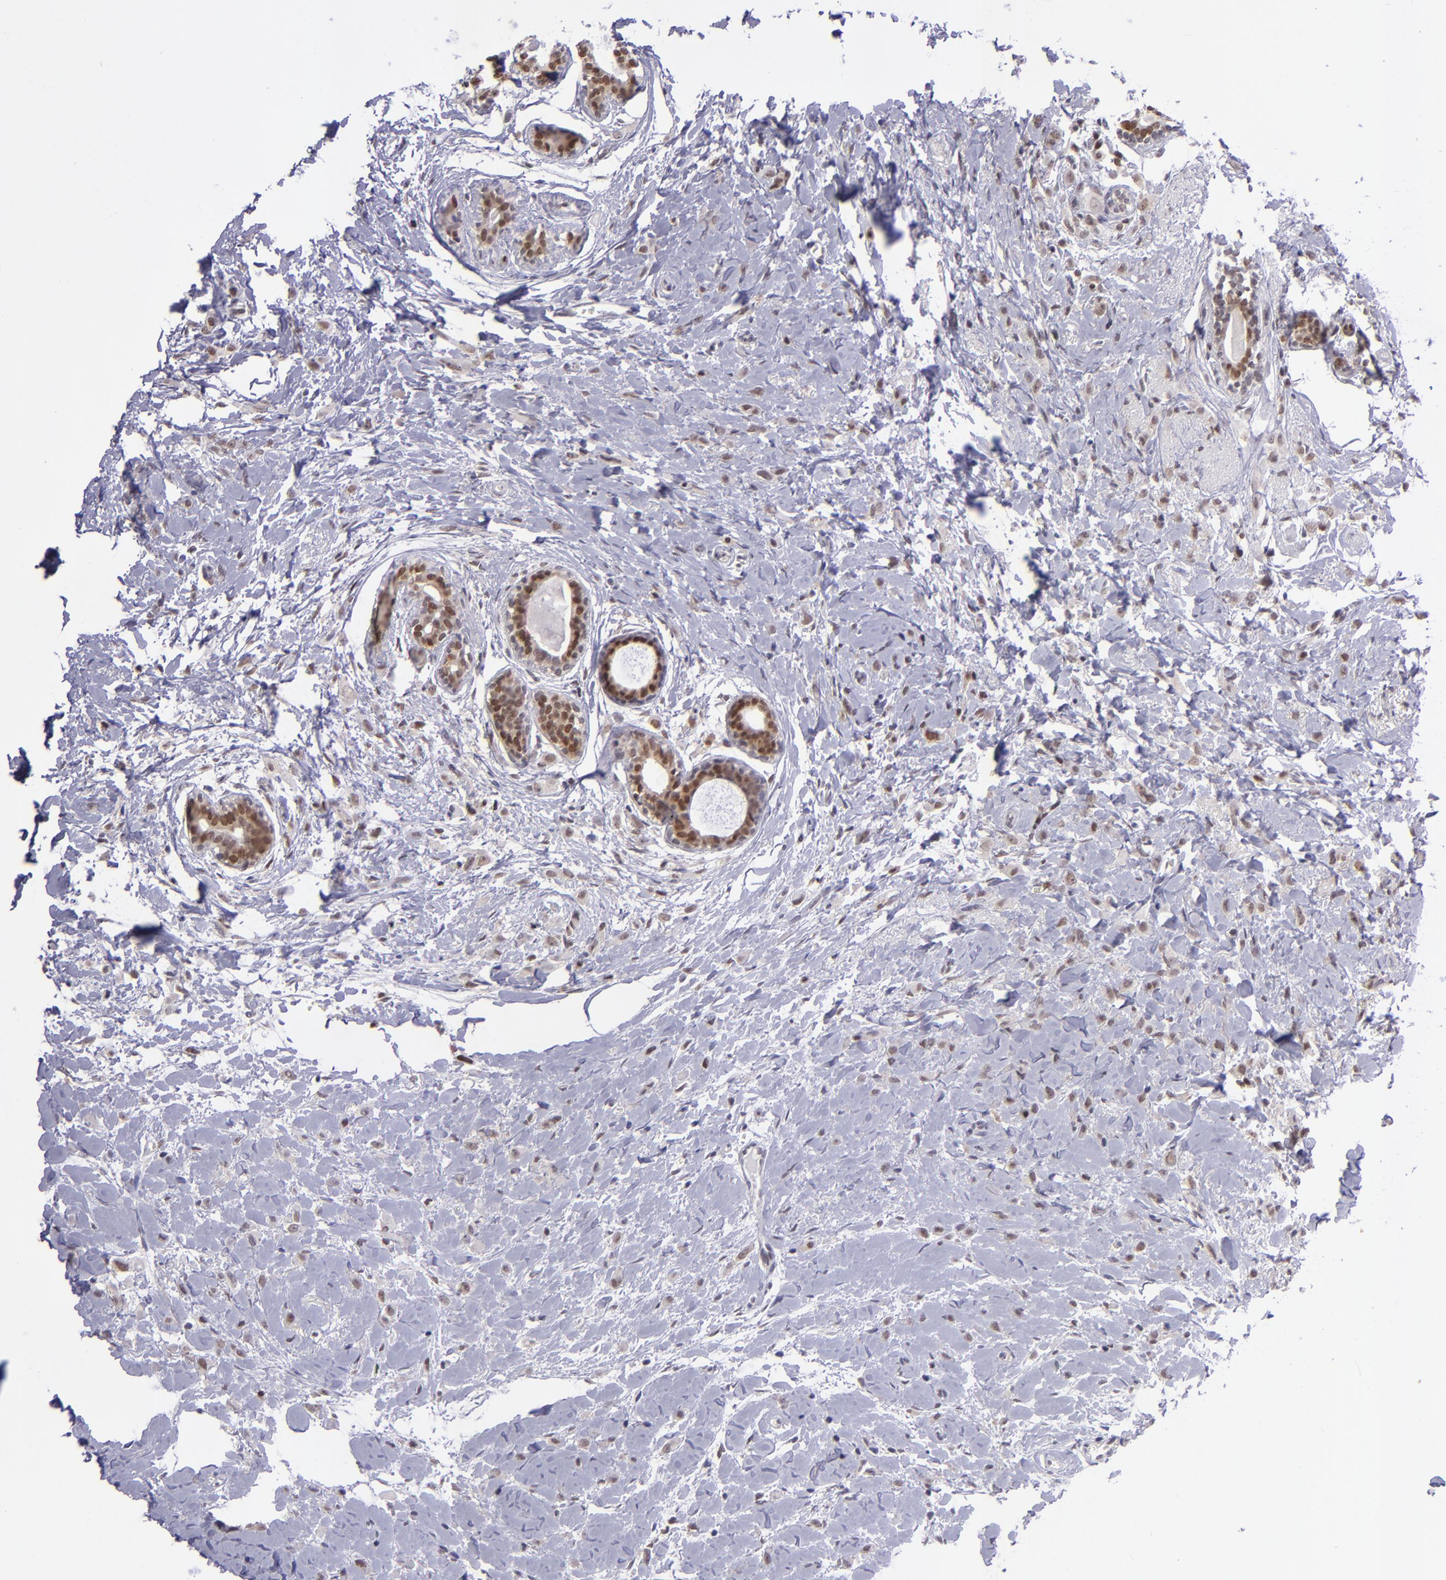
{"staining": {"intensity": "weak", "quantity": ">75%", "location": "cytoplasmic/membranous,nuclear"}, "tissue": "breast cancer", "cell_type": "Tumor cells", "image_type": "cancer", "snomed": [{"axis": "morphology", "description": "Lobular carcinoma"}, {"axis": "topography", "description": "Breast"}], "caption": "Weak cytoplasmic/membranous and nuclear protein positivity is present in about >75% of tumor cells in breast cancer.", "gene": "BAG1", "patient": {"sex": "female", "age": 57}}